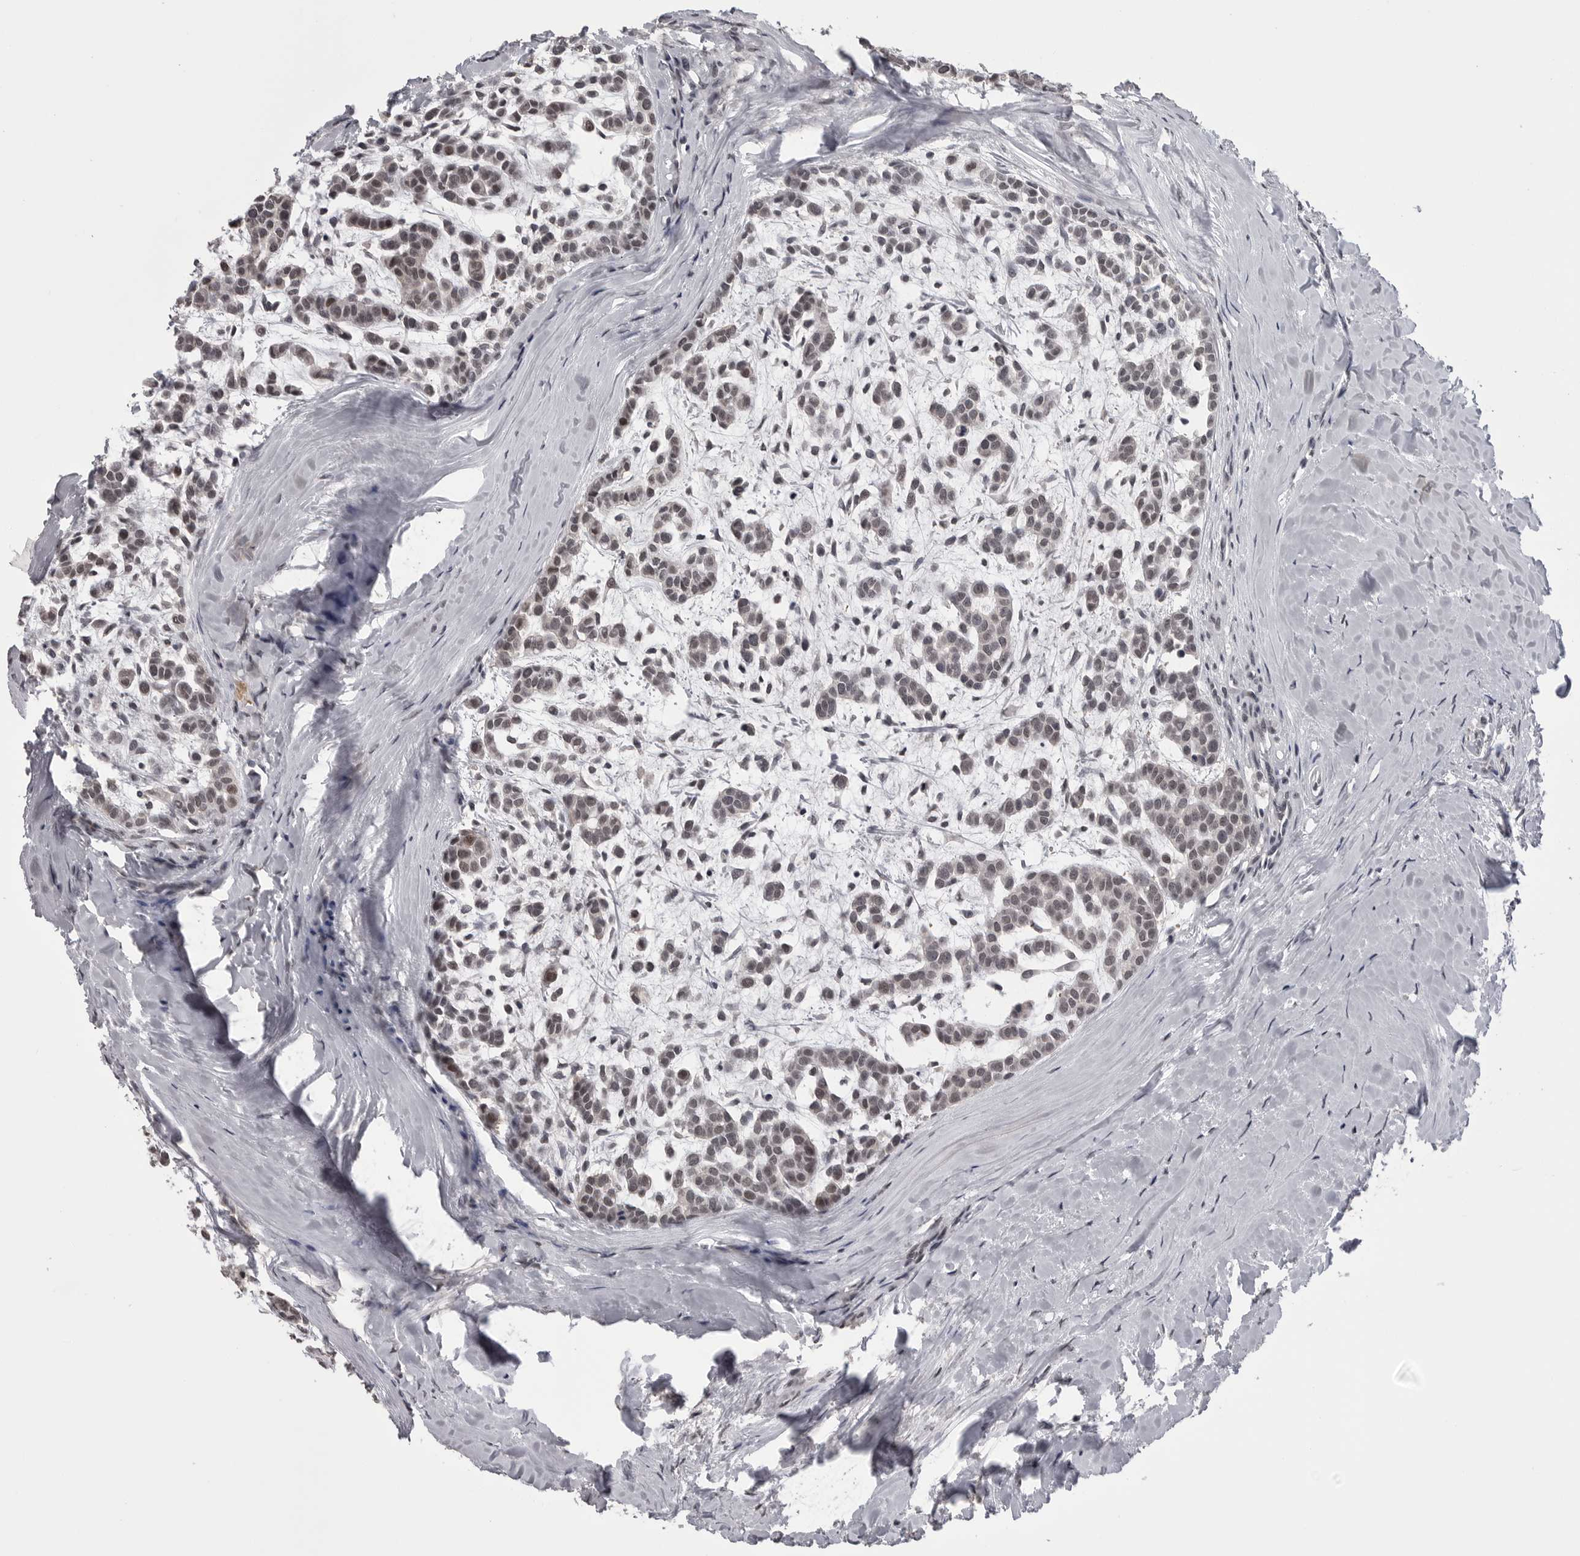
{"staining": {"intensity": "weak", "quantity": ">75%", "location": "nuclear"}, "tissue": "head and neck cancer", "cell_type": "Tumor cells", "image_type": "cancer", "snomed": [{"axis": "morphology", "description": "Adenocarcinoma, NOS"}, {"axis": "morphology", "description": "Adenoma, NOS"}, {"axis": "topography", "description": "Head-Neck"}], "caption": "Weak nuclear protein staining is appreciated in about >75% of tumor cells in adenoma (head and neck).", "gene": "DLG2", "patient": {"sex": "female", "age": 55}}